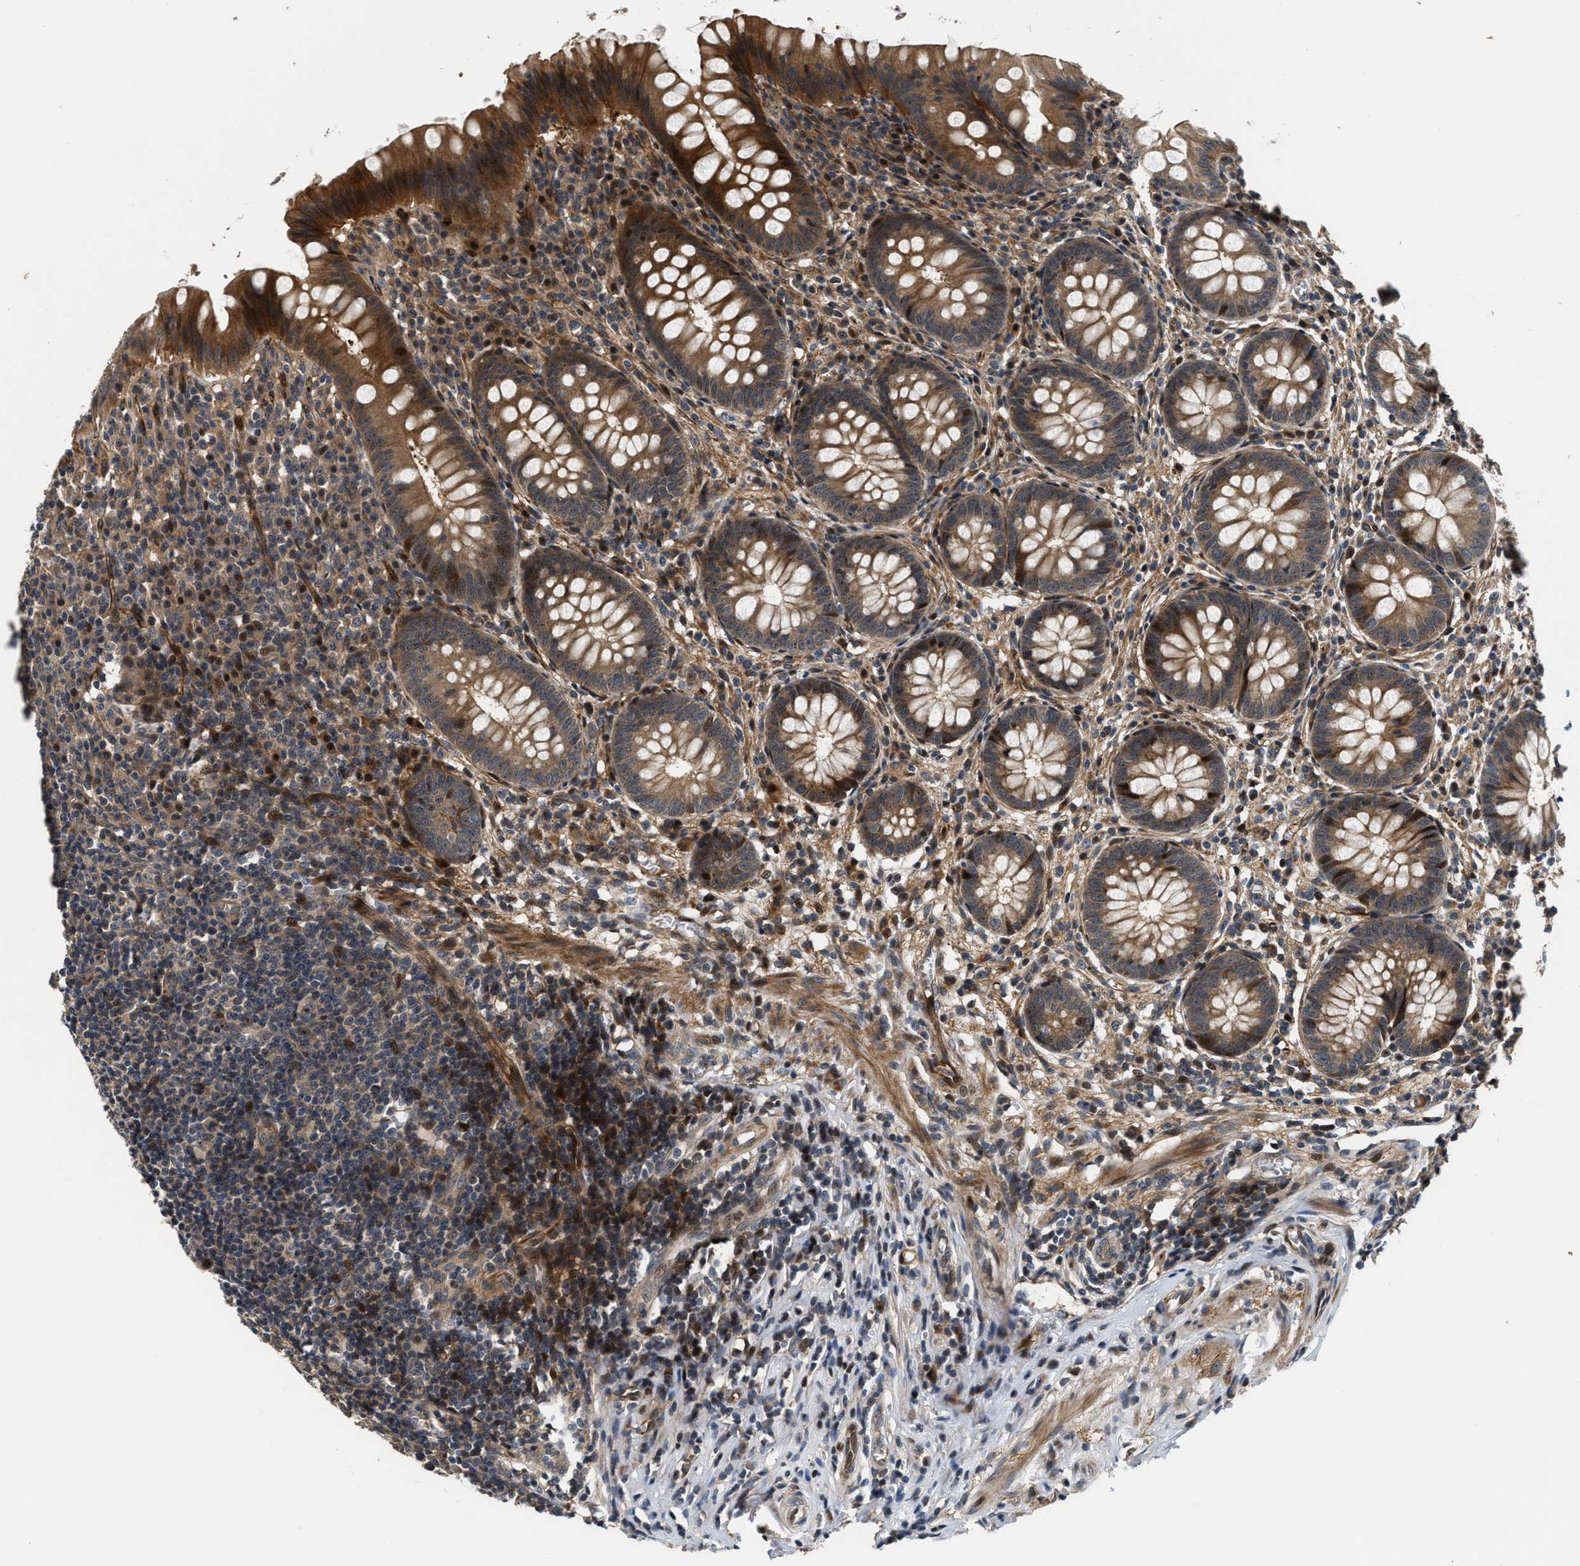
{"staining": {"intensity": "strong", "quantity": ">75%", "location": "cytoplasmic/membranous"}, "tissue": "appendix", "cell_type": "Glandular cells", "image_type": "normal", "snomed": [{"axis": "morphology", "description": "Normal tissue, NOS"}, {"axis": "topography", "description": "Appendix"}], "caption": "A brown stain labels strong cytoplasmic/membranous expression of a protein in glandular cells of unremarkable appendix.", "gene": "ALDH3A2", "patient": {"sex": "male", "age": 56}}